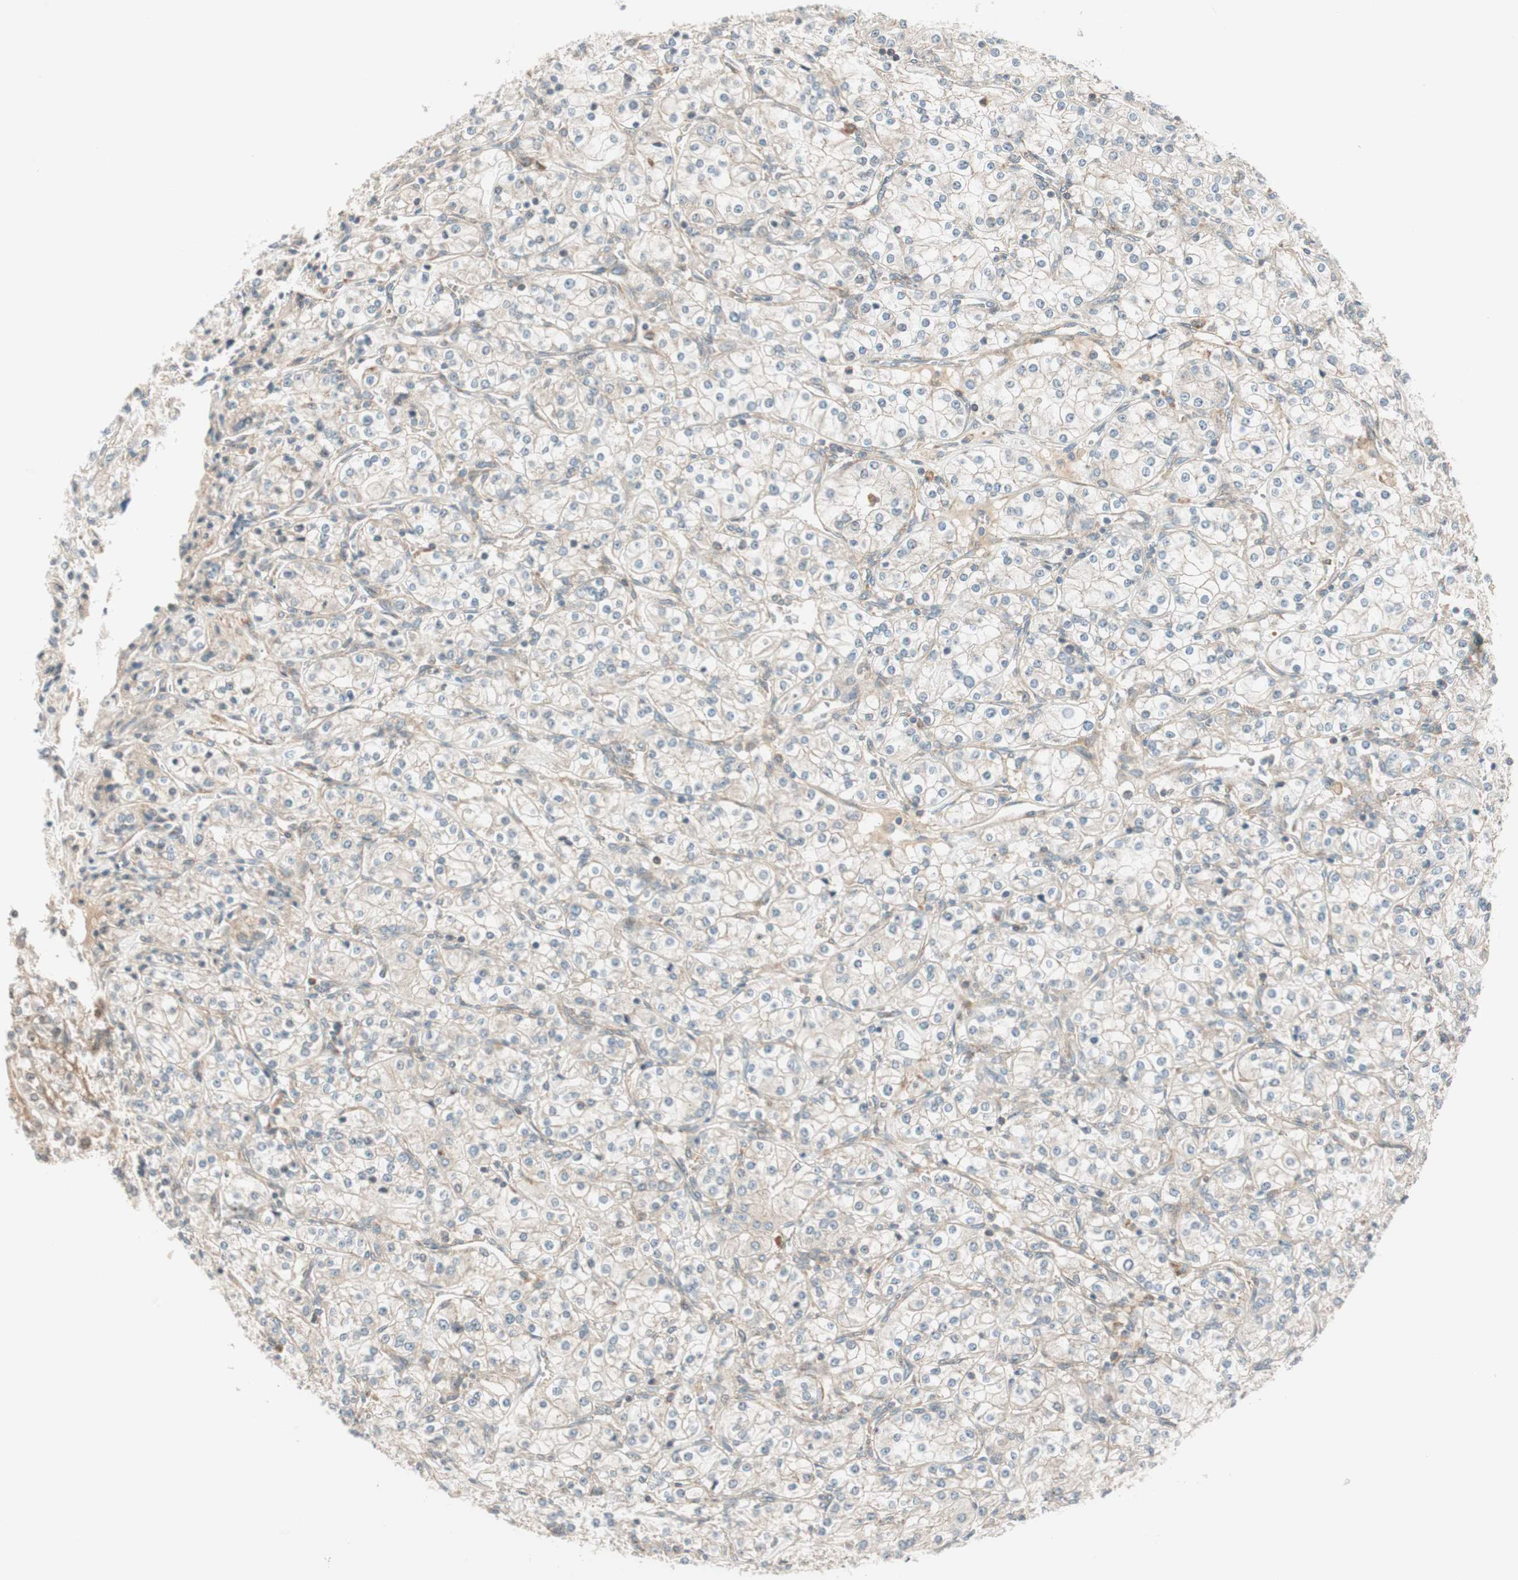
{"staining": {"intensity": "weak", "quantity": ">75%", "location": "cytoplasmic/membranous"}, "tissue": "renal cancer", "cell_type": "Tumor cells", "image_type": "cancer", "snomed": [{"axis": "morphology", "description": "Adenocarcinoma, NOS"}, {"axis": "topography", "description": "Kidney"}], "caption": "Human renal adenocarcinoma stained for a protein (brown) displays weak cytoplasmic/membranous positive positivity in approximately >75% of tumor cells.", "gene": "ABI1", "patient": {"sex": "male", "age": 77}}